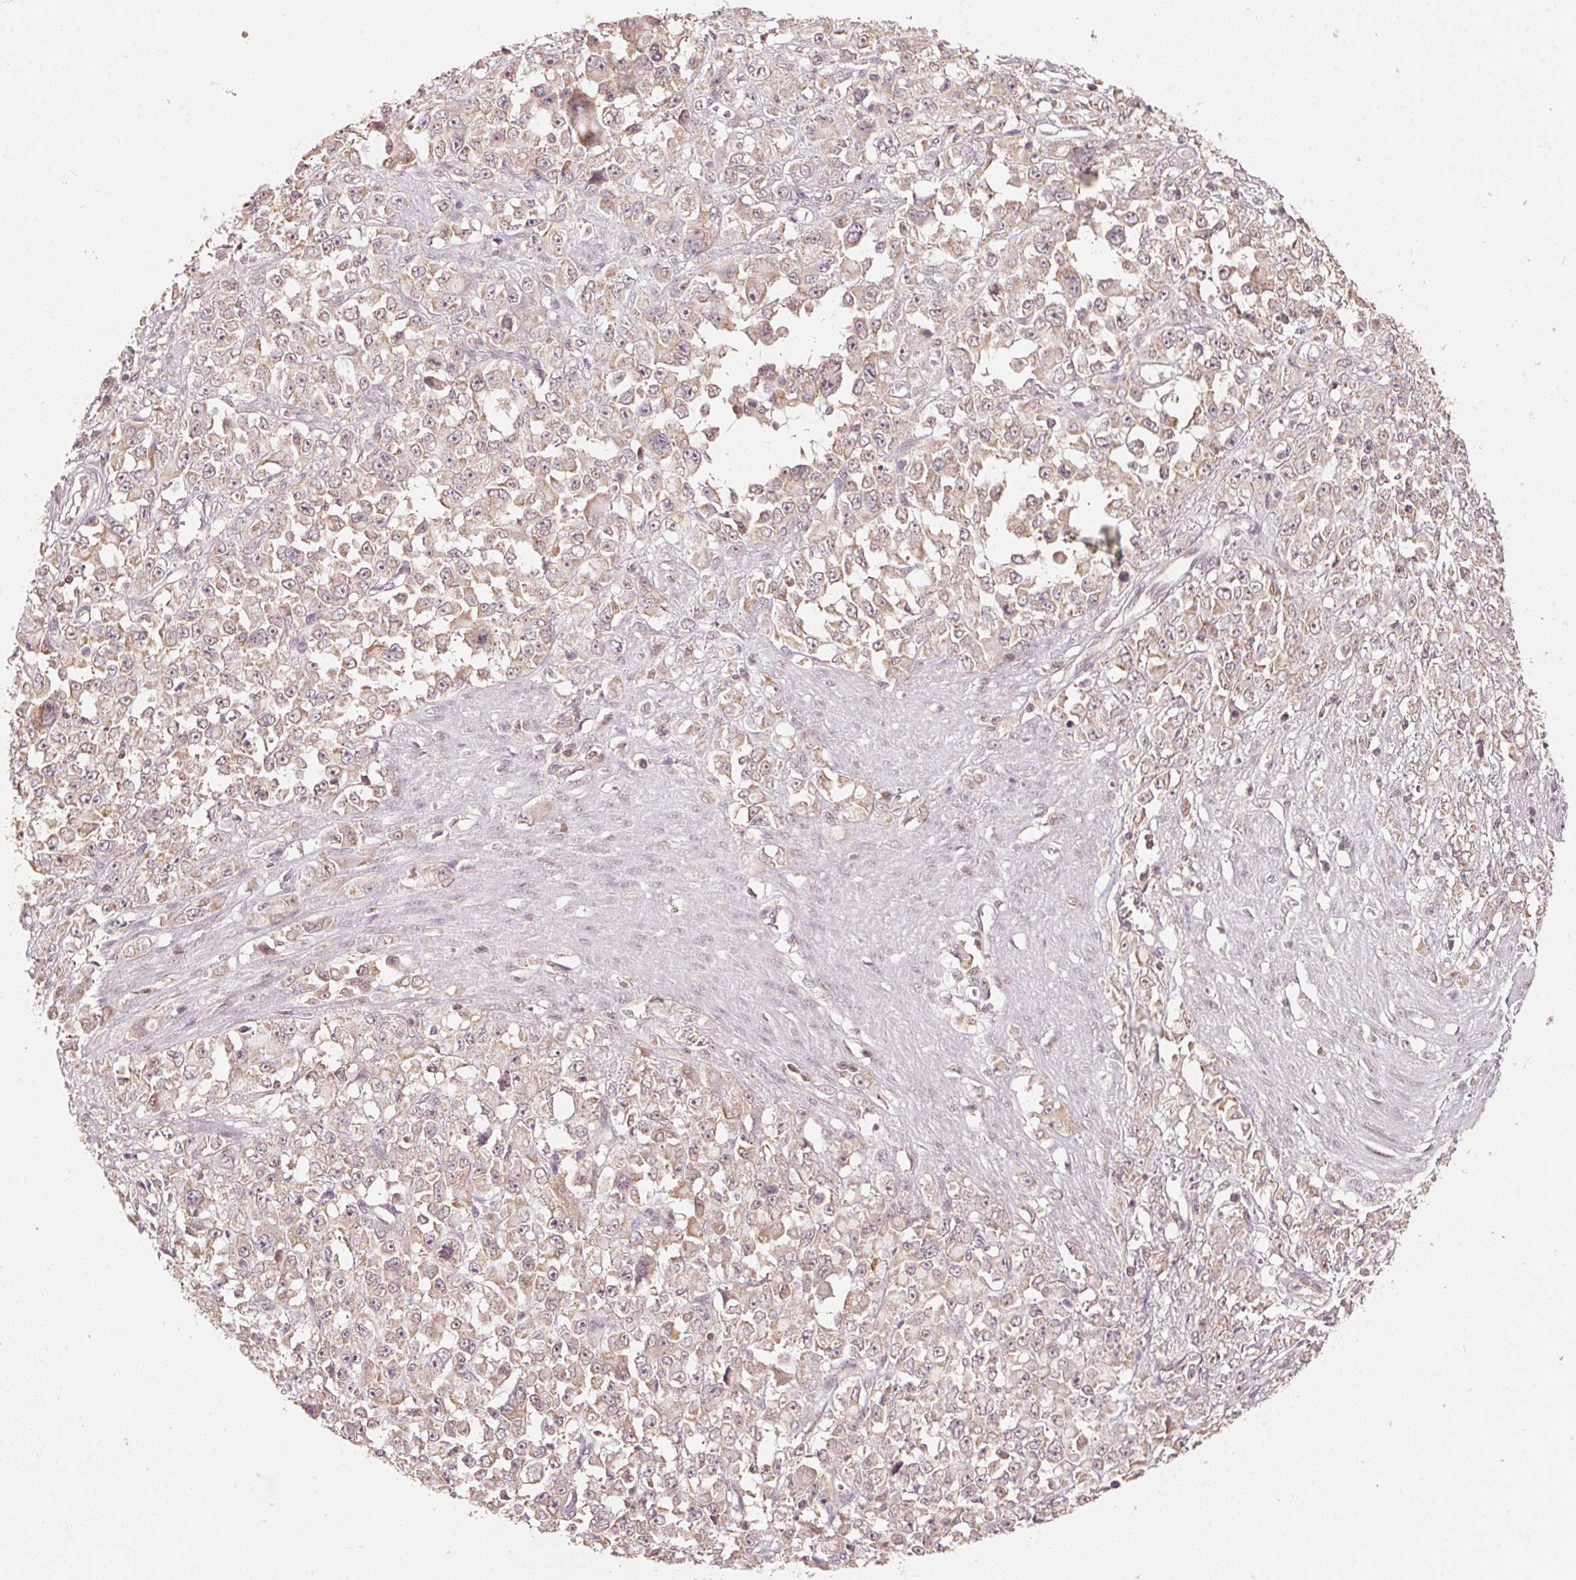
{"staining": {"intensity": "weak", "quantity": ">75%", "location": "cytoplasmic/membranous"}, "tissue": "stomach cancer", "cell_type": "Tumor cells", "image_type": "cancer", "snomed": [{"axis": "morphology", "description": "Adenocarcinoma, NOS"}, {"axis": "topography", "description": "Stomach"}], "caption": "Weak cytoplasmic/membranous expression for a protein is appreciated in about >75% of tumor cells of stomach adenocarcinoma using IHC.", "gene": "C2orf73", "patient": {"sex": "female", "age": 76}}